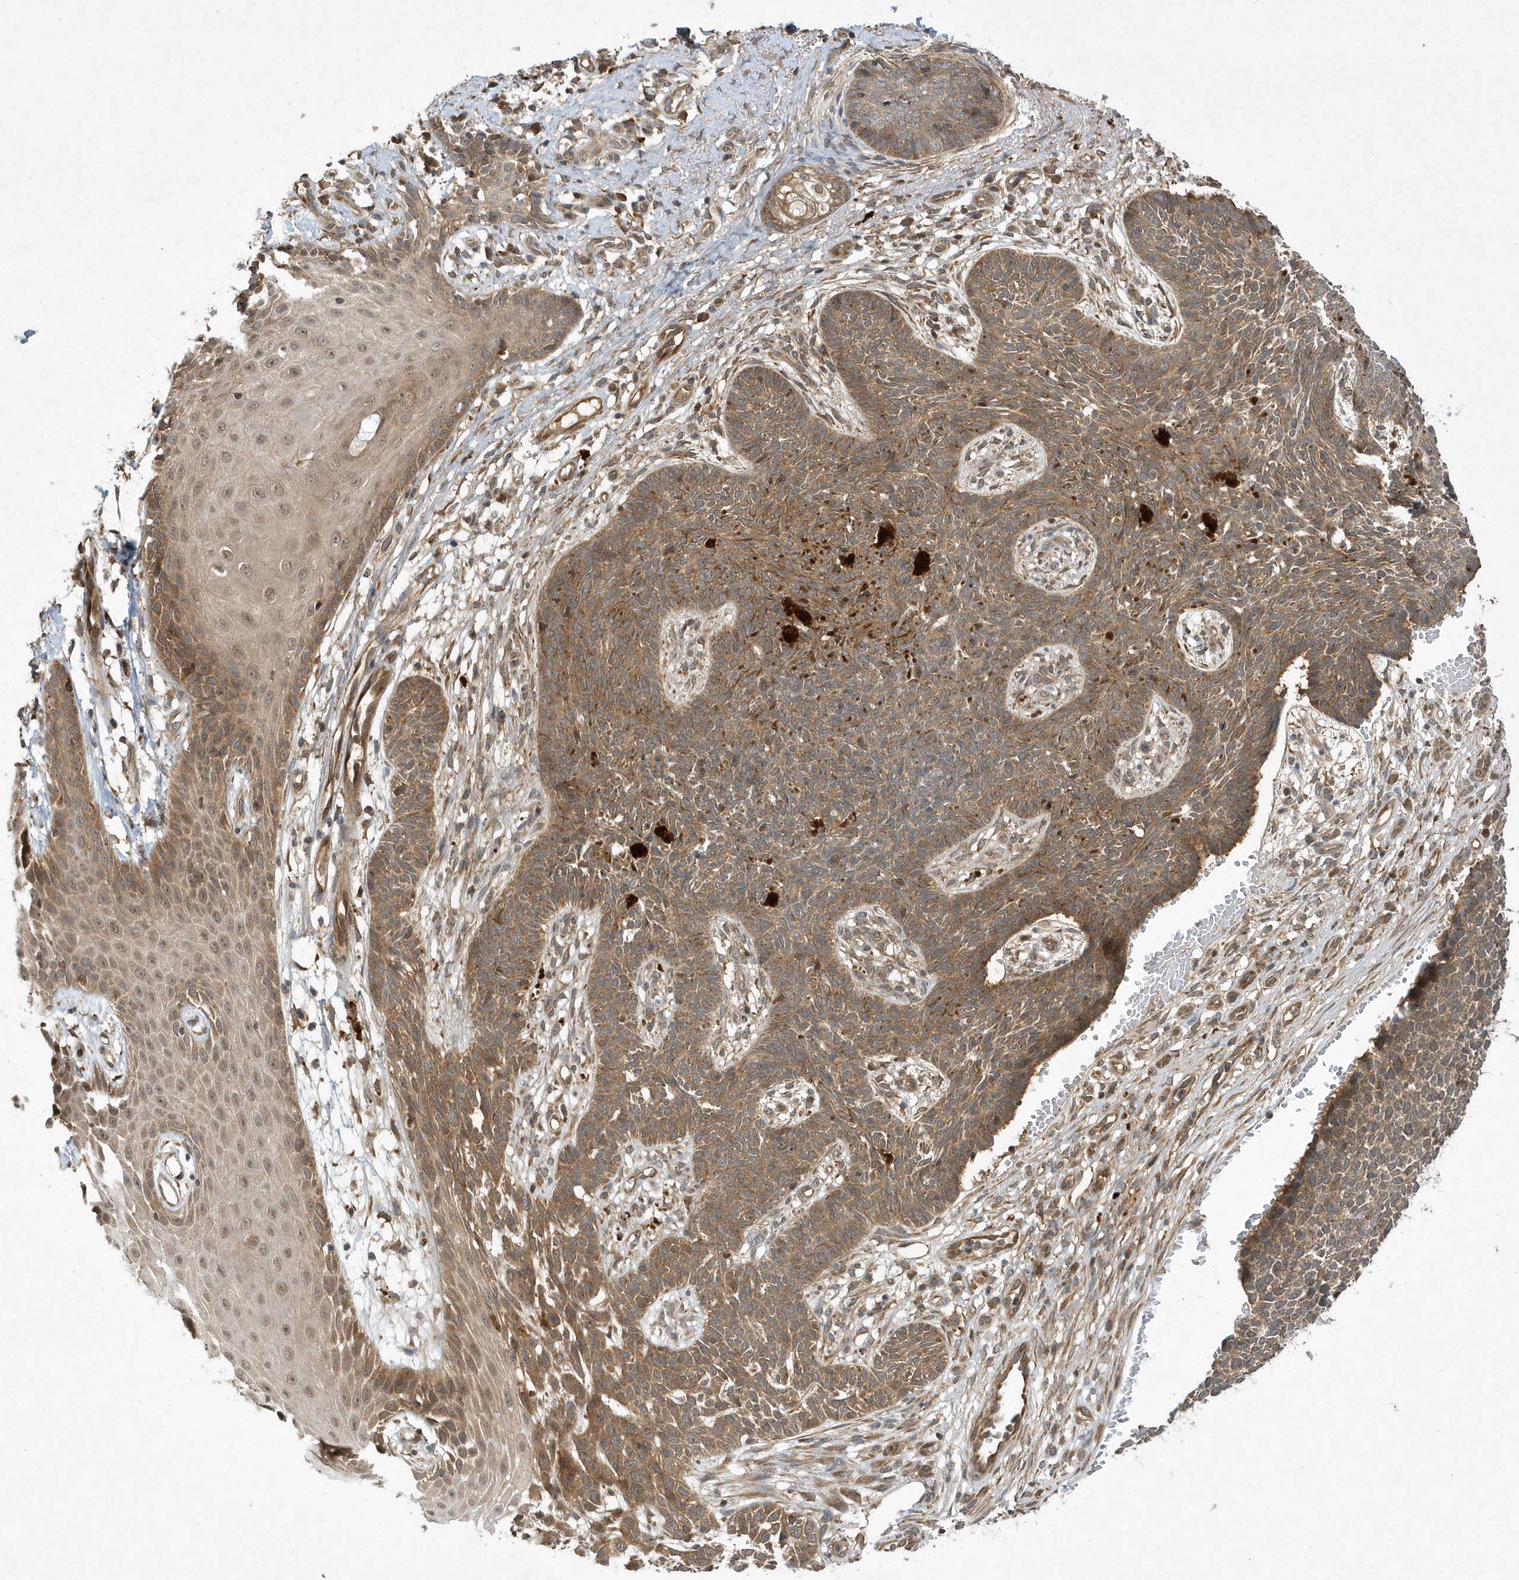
{"staining": {"intensity": "moderate", "quantity": ">75%", "location": "cytoplasmic/membranous"}, "tissue": "skin cancer", "cell_type": "Tumor cells", "image_type": "cancer", "snomed": [{"axis": "morphology", "description": "Basal cell carcinoma"}, {"axis": "topography", "description": "Skin"}], "caption": "Moderate cytoplasmic/membranous protein staining is identified in approximately >75% of tumor cells in skin cancer.", "gene": "GFM2", "patient": {"sex": "female", "age": 84}}